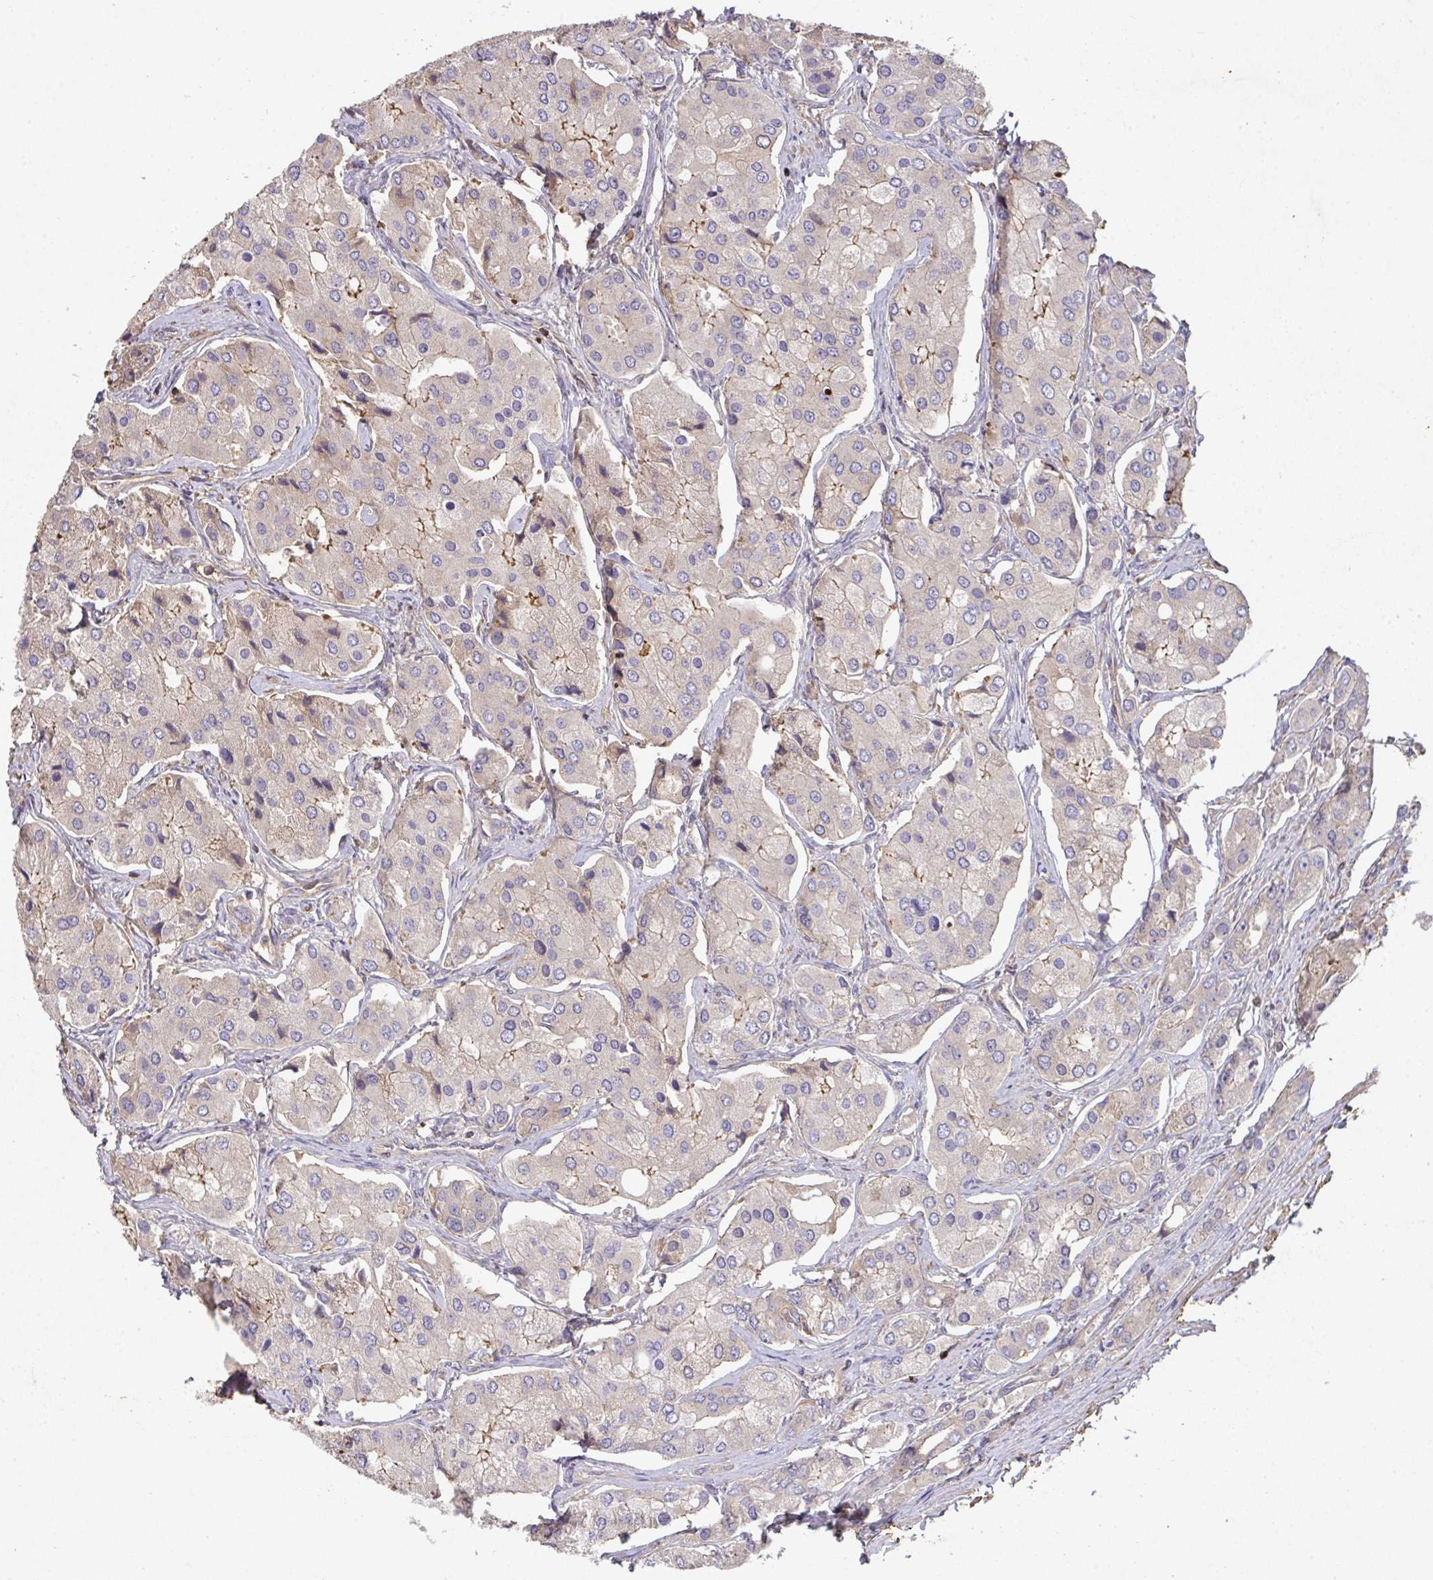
{"staining": {"intensity": "moderate", "quantity": "<25%", "location": "cytoplasmic/membranous"}, "tissue": "prostate cancer", "cell_type": "Tumor cells", "image_type": "cancer", "snomed": [{"axis": "morphology", "description": "Adenocarcinoma, Low grade"}, {"axis": "topography", "description": "Prostate"}], "caption": "The image displays a brown stain indicating the presence of a protein in the cytoplasmic/membranous of tumor cells in prostate cancer.", "gene": "TNMD", "patient": {"sex": "male", "age": 69}}